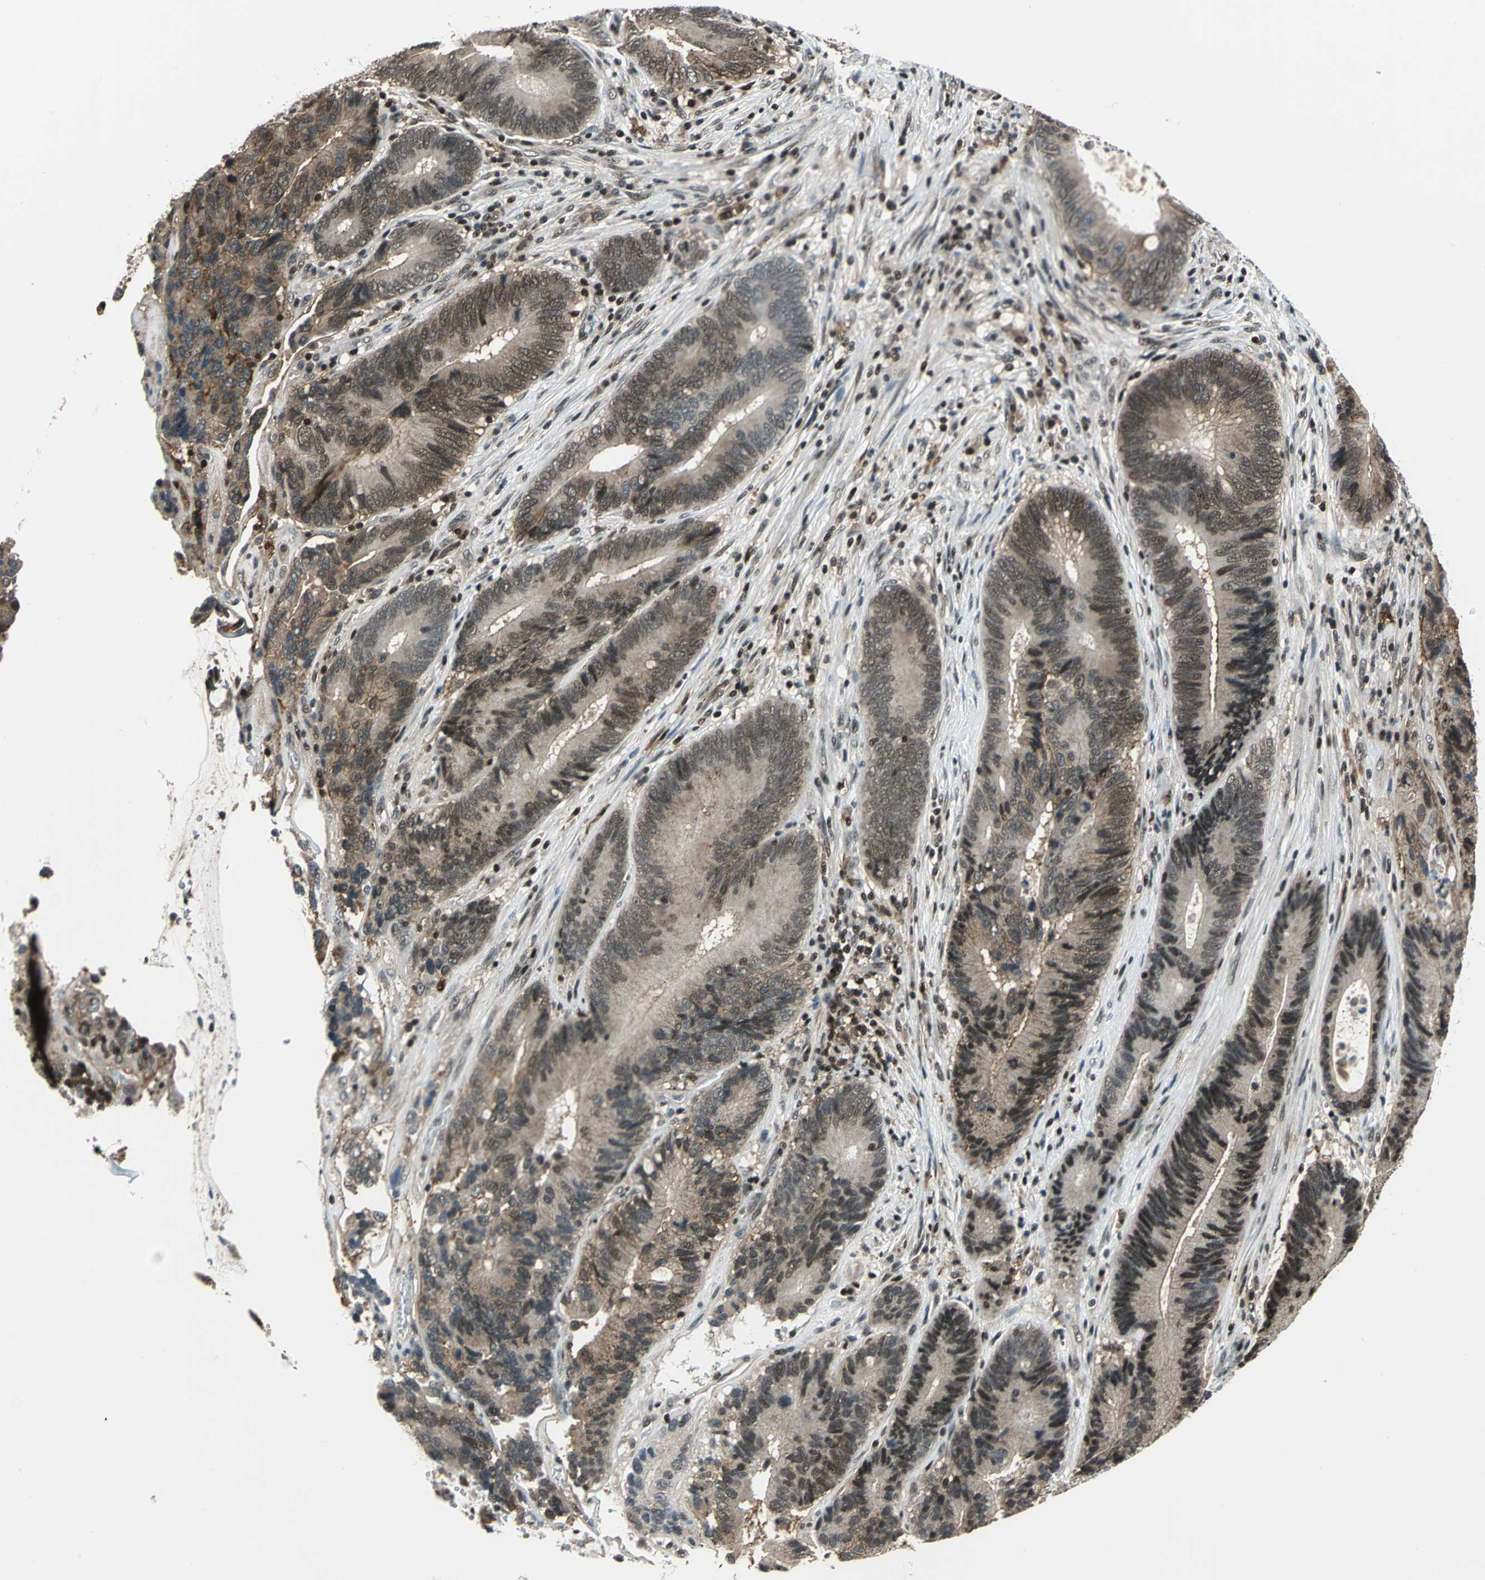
{"staining": {"intensity": "moderate", "quantity": "25%-75%", "location": "cytoplasmic/membranous,nuclear"}, "tissue": "colorectal cancer", "cell_type": "Tumor cells", "image_type": "cancer", "snomed": [{"axis": "morphology", "description": "Adenocarcinoma, NOS"}, {"axis": "topography", "description": "Colon"}], "caption": "An image of colorectal cancer (adenocarcinoma) stained for a protein demonstrates moderate cytoplasmic/membranous and nuclear brown staining in tumor cells.", "gene": "NR2C2", "patient": {"sex": "female", "age": 78}}